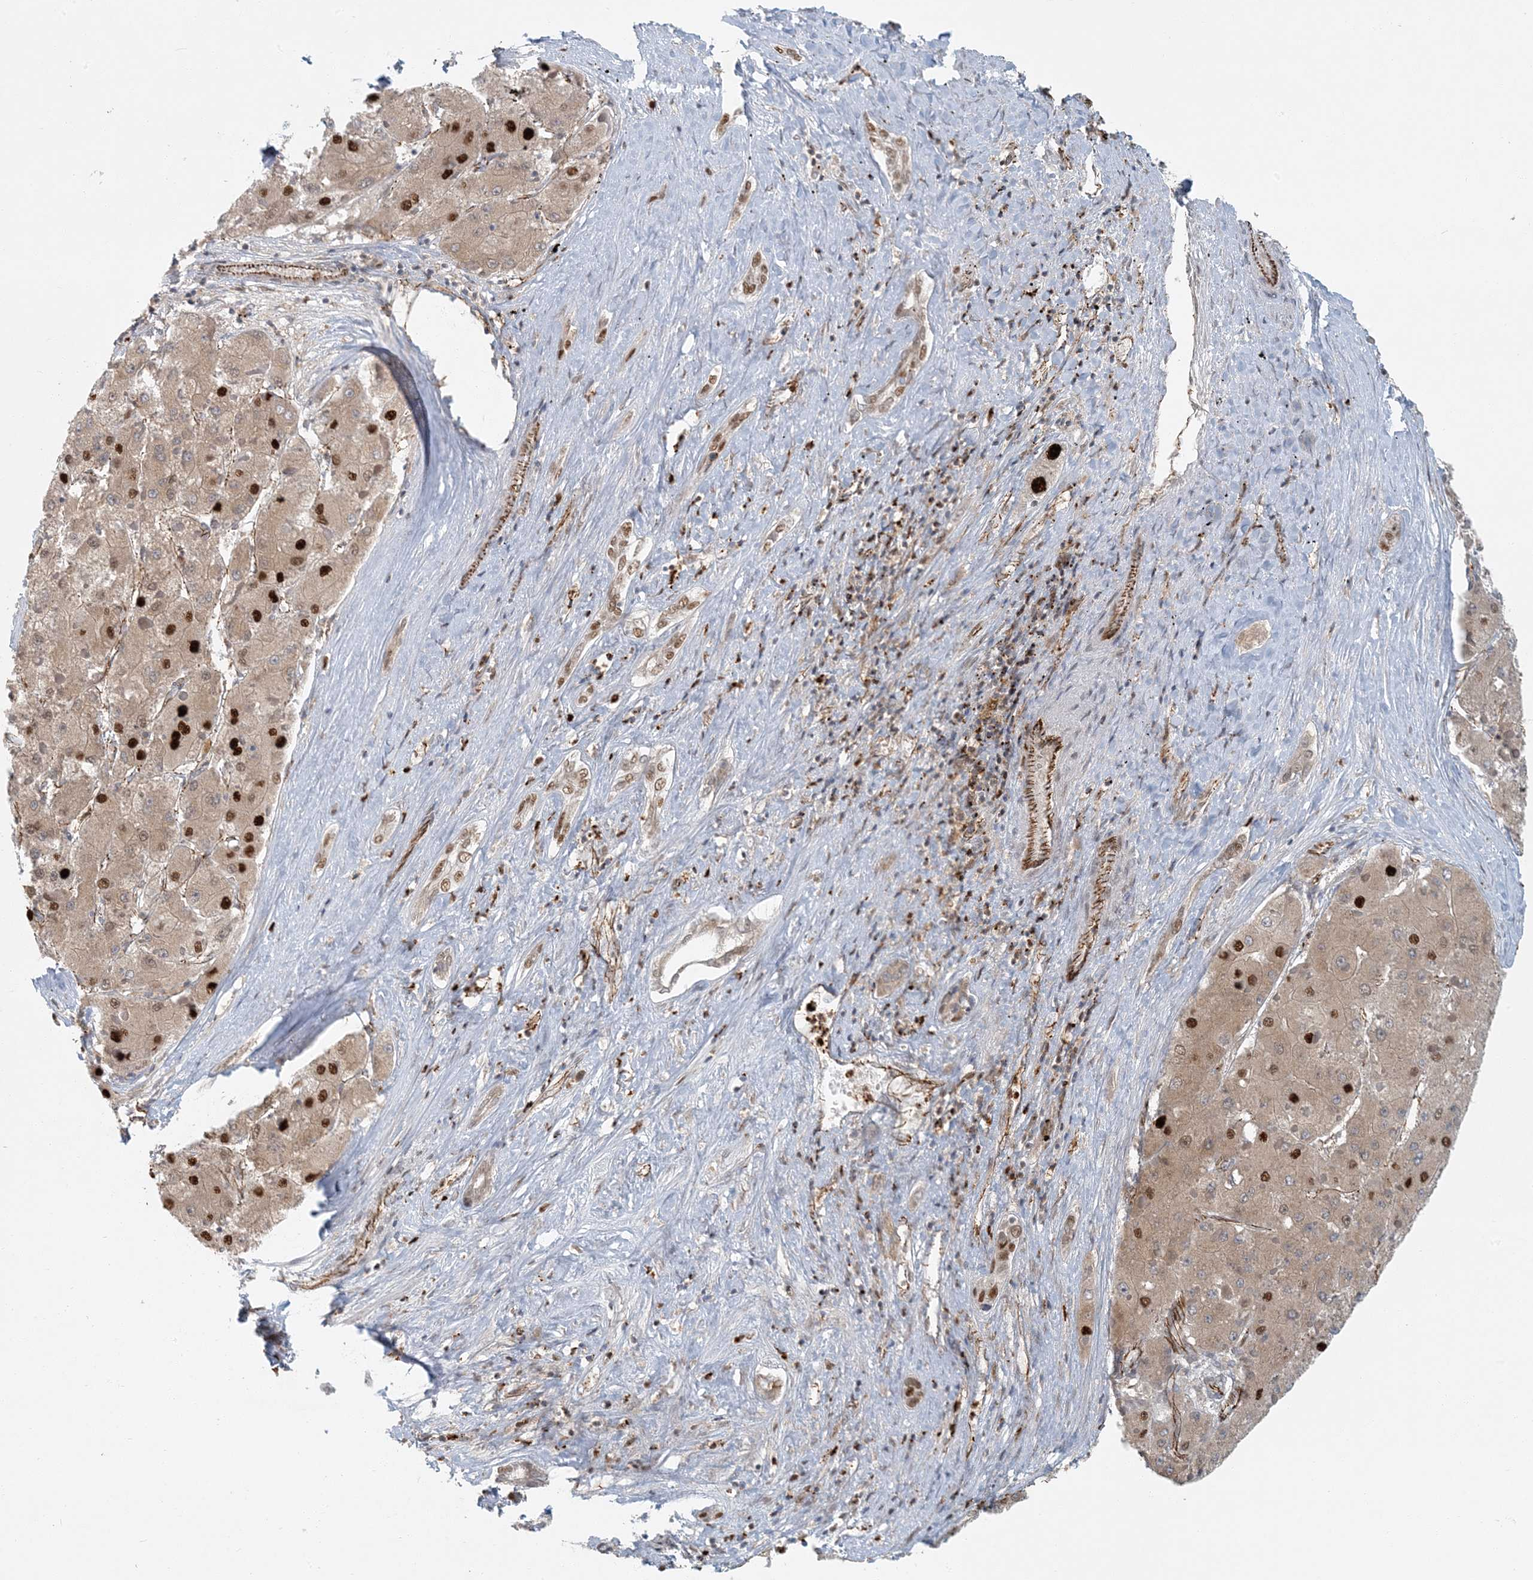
{"staining": {"intensity": "strong", "quantity": "<25%", "location": "nuclear"}, "tissue": "liver cancer", "cell_type": "Tumor cells", "image_type": "cancer", "snomed": [{"axis": "morphology", "description": "Carcinoma, Hepatocellular, NOS"}, {"axis": "topography", "description": "Liver"}], "caption": "Protein staining demonstrates strong nuclear staining in approximately <25% of tumor cells in liver cancer. Immunohistochemistry (ihc) stains the protein in brown and the nuclei are stained blue.", "gene": "AK9", "patient": {"sex": "female", "age": 73}}